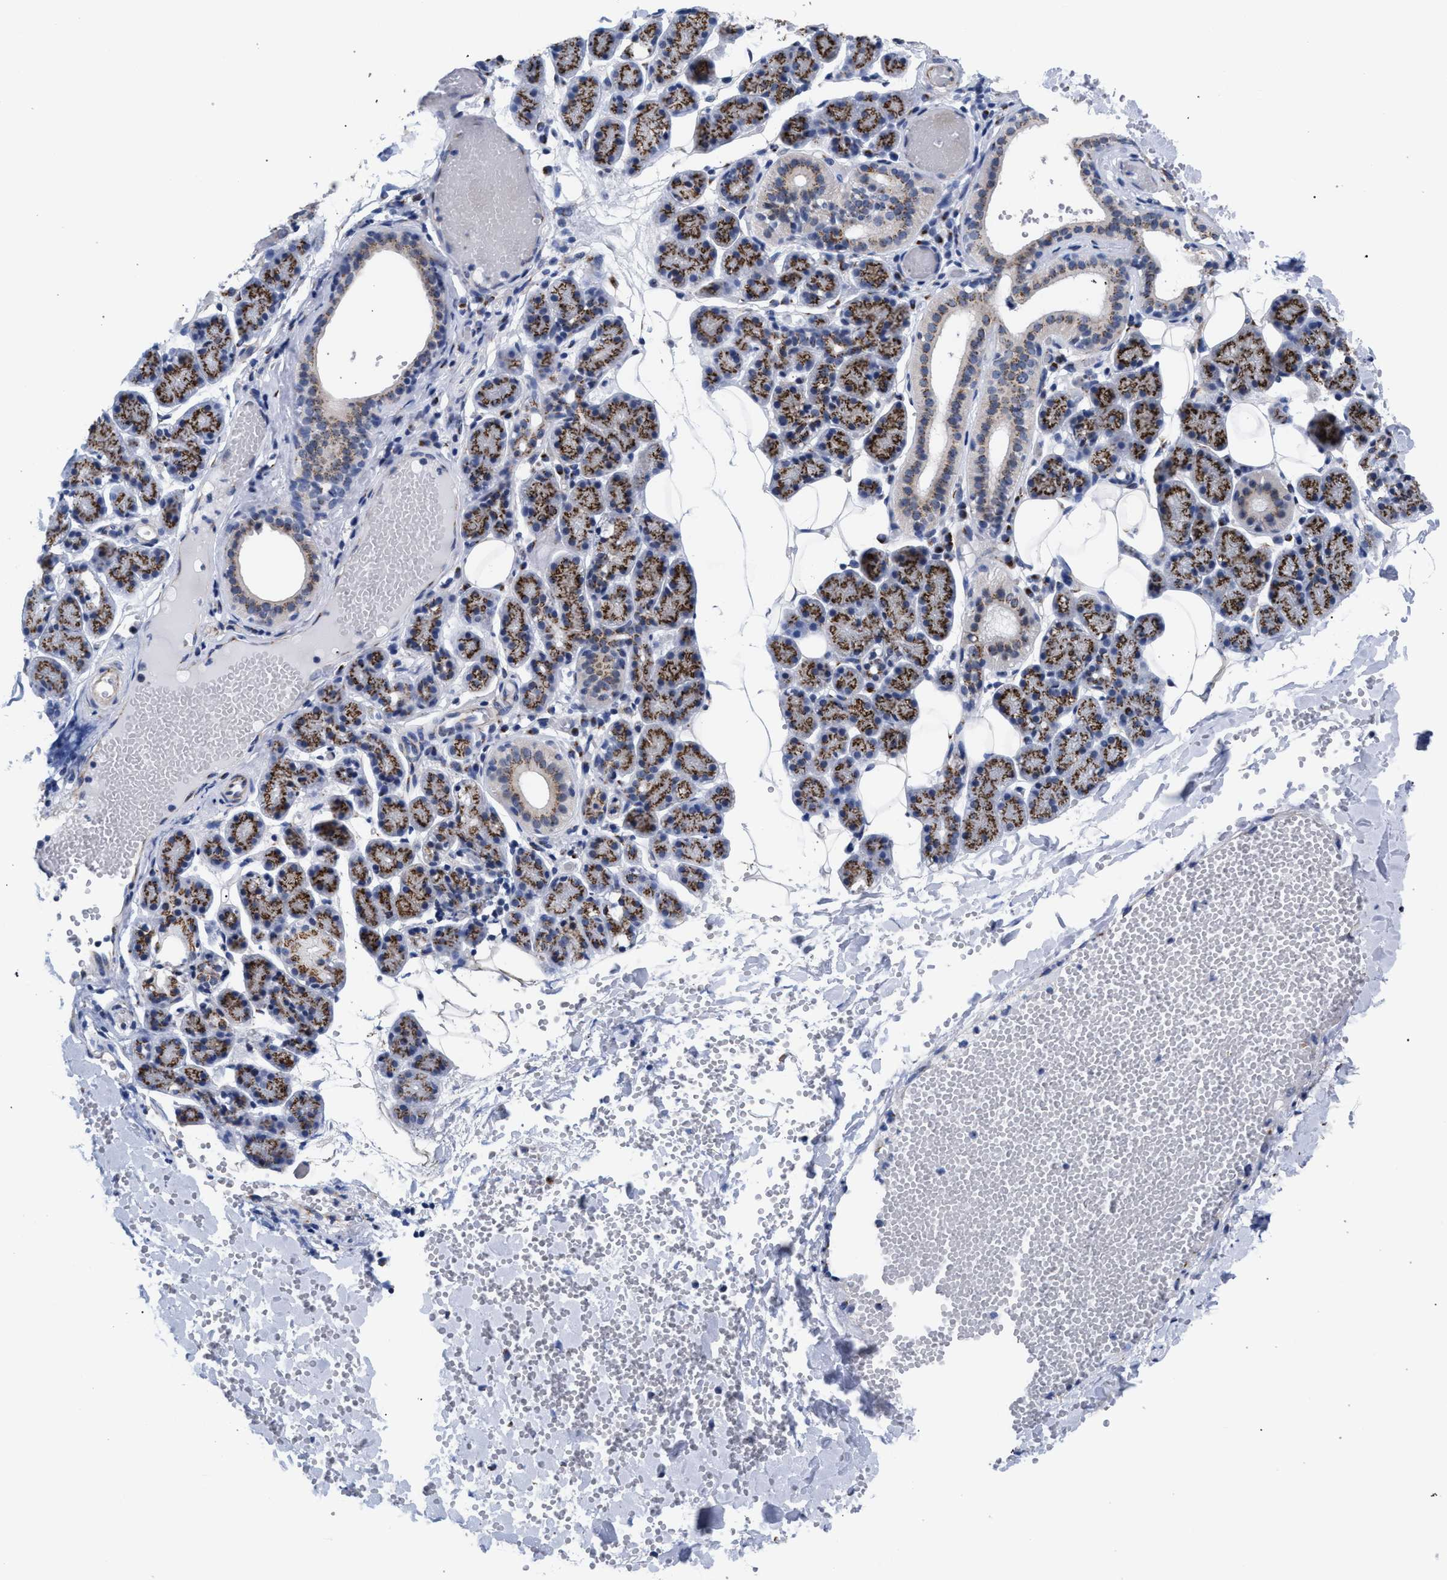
{"staining": {"intensity": "strong", "quantity": "25%-75%", "location": "cytoplasmic/membranous"}, "tissue": "salivary gland", "cell_type": "Glandular cells", "image_type": "normal", "snomed": [{"axis": "morphology", "description": "Normal tissue, NOS"}, {"axis": "topography", "description": "Salivary gland"}], "caption": "Immunohistochemistry (IHC) histopathology image of benign salivary gland: human salivary gland stained using immunohistochemistry demonstrates high levels of strong protein expression localized specifically in the cytoplasmic/membranous of glandular cells, appearing as a cytoplasmic/membranous brown color.", "gene": "GOLGA2", "patient": {"sex": "female", "age": 33}}